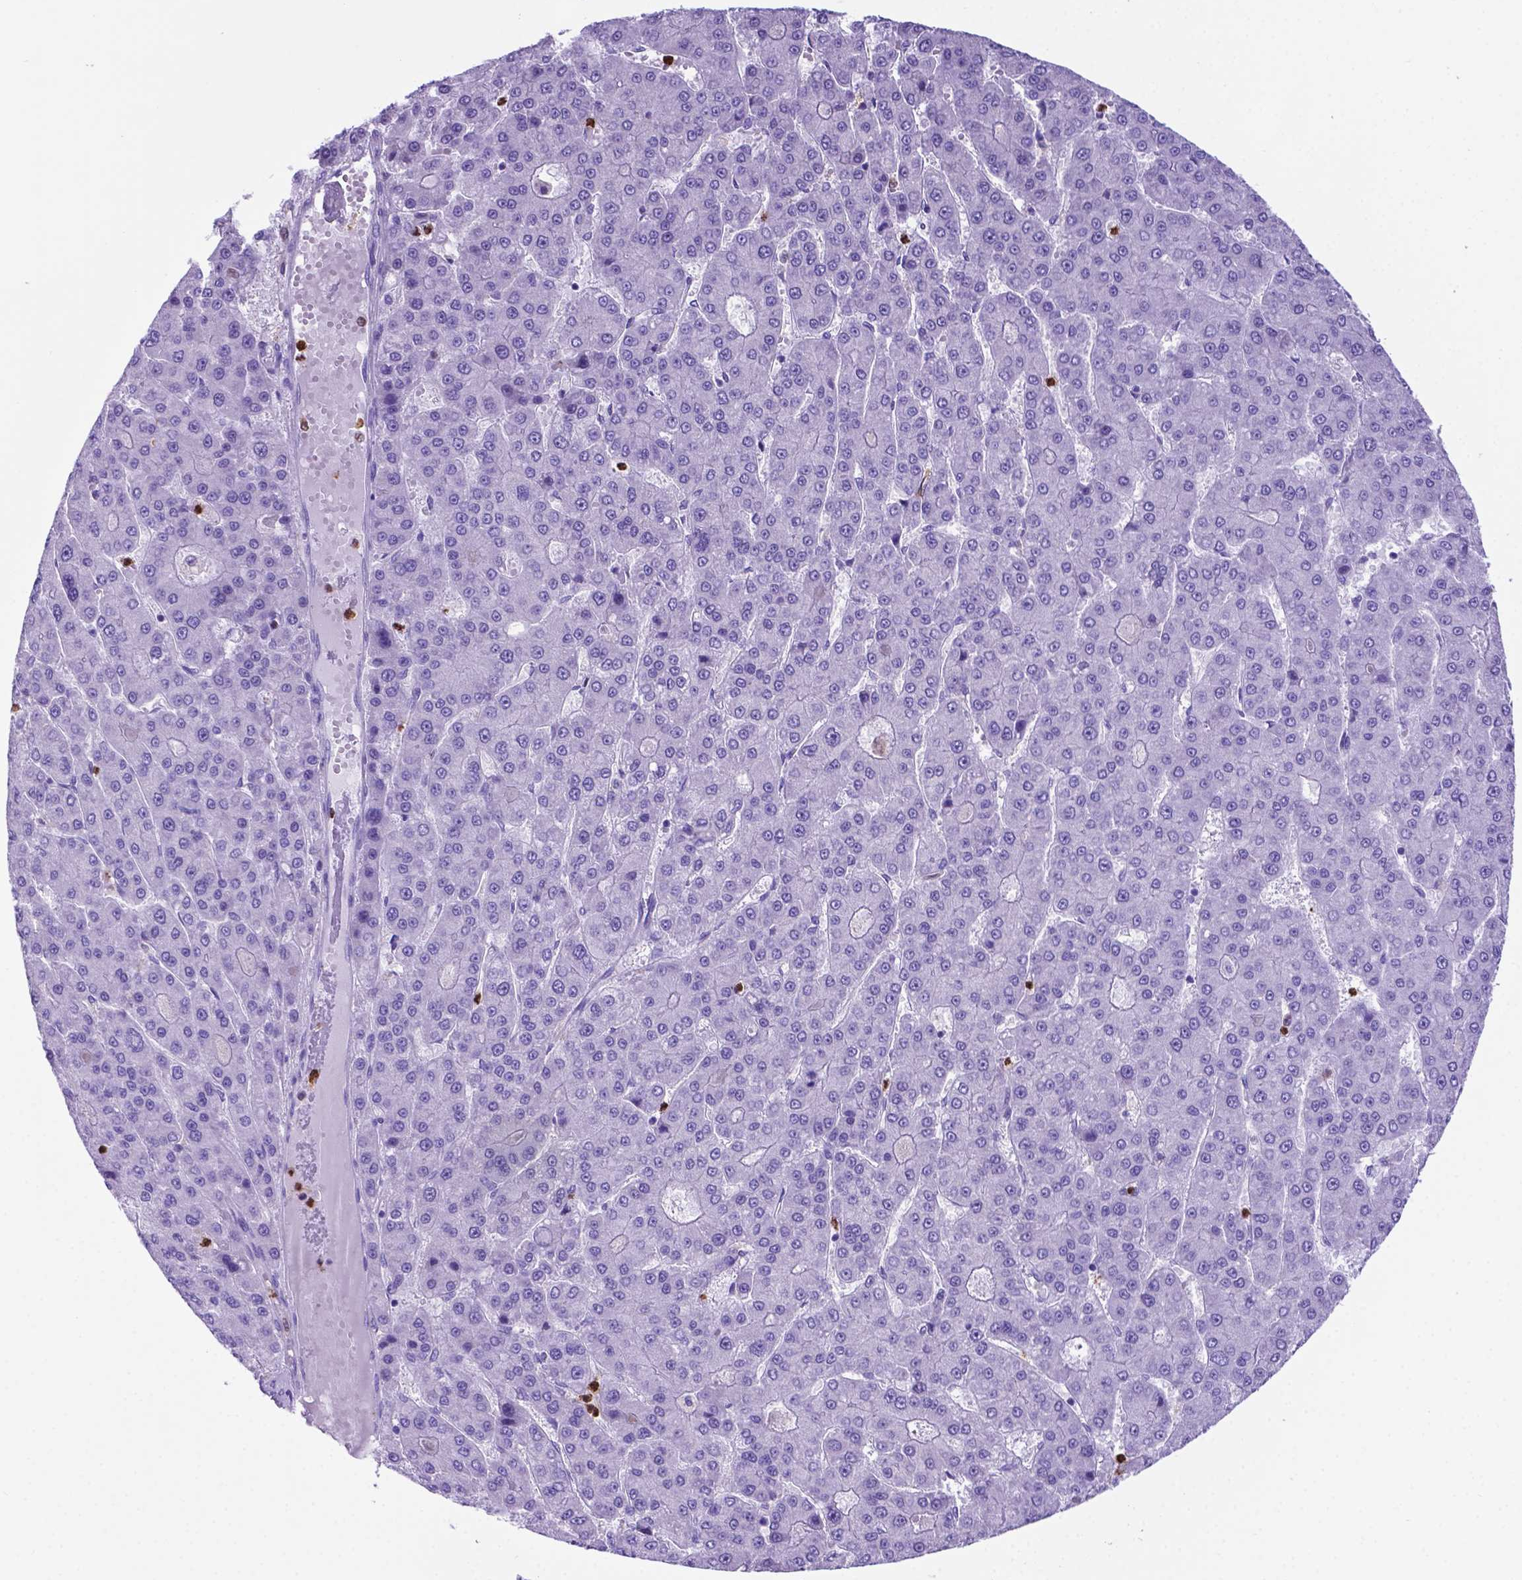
{"staining": {"intensity": "negative", "quantity": "none", "location": "none"}, "tissue": "liver cancer", "cell_type": "Tumor cells", "image_type": "cancer", "snomed": [{"axis": "morphology", "description": "Carcinoma, Hepatocellular, NOS"}, {"axis": "topography", "description": "Liver"}], "caption": "Histopathology image shows no significant protein staining in tumor cells of liver cancer.", "gene": "LZTR1", "patient": {"sex": "male", "age": 70}}